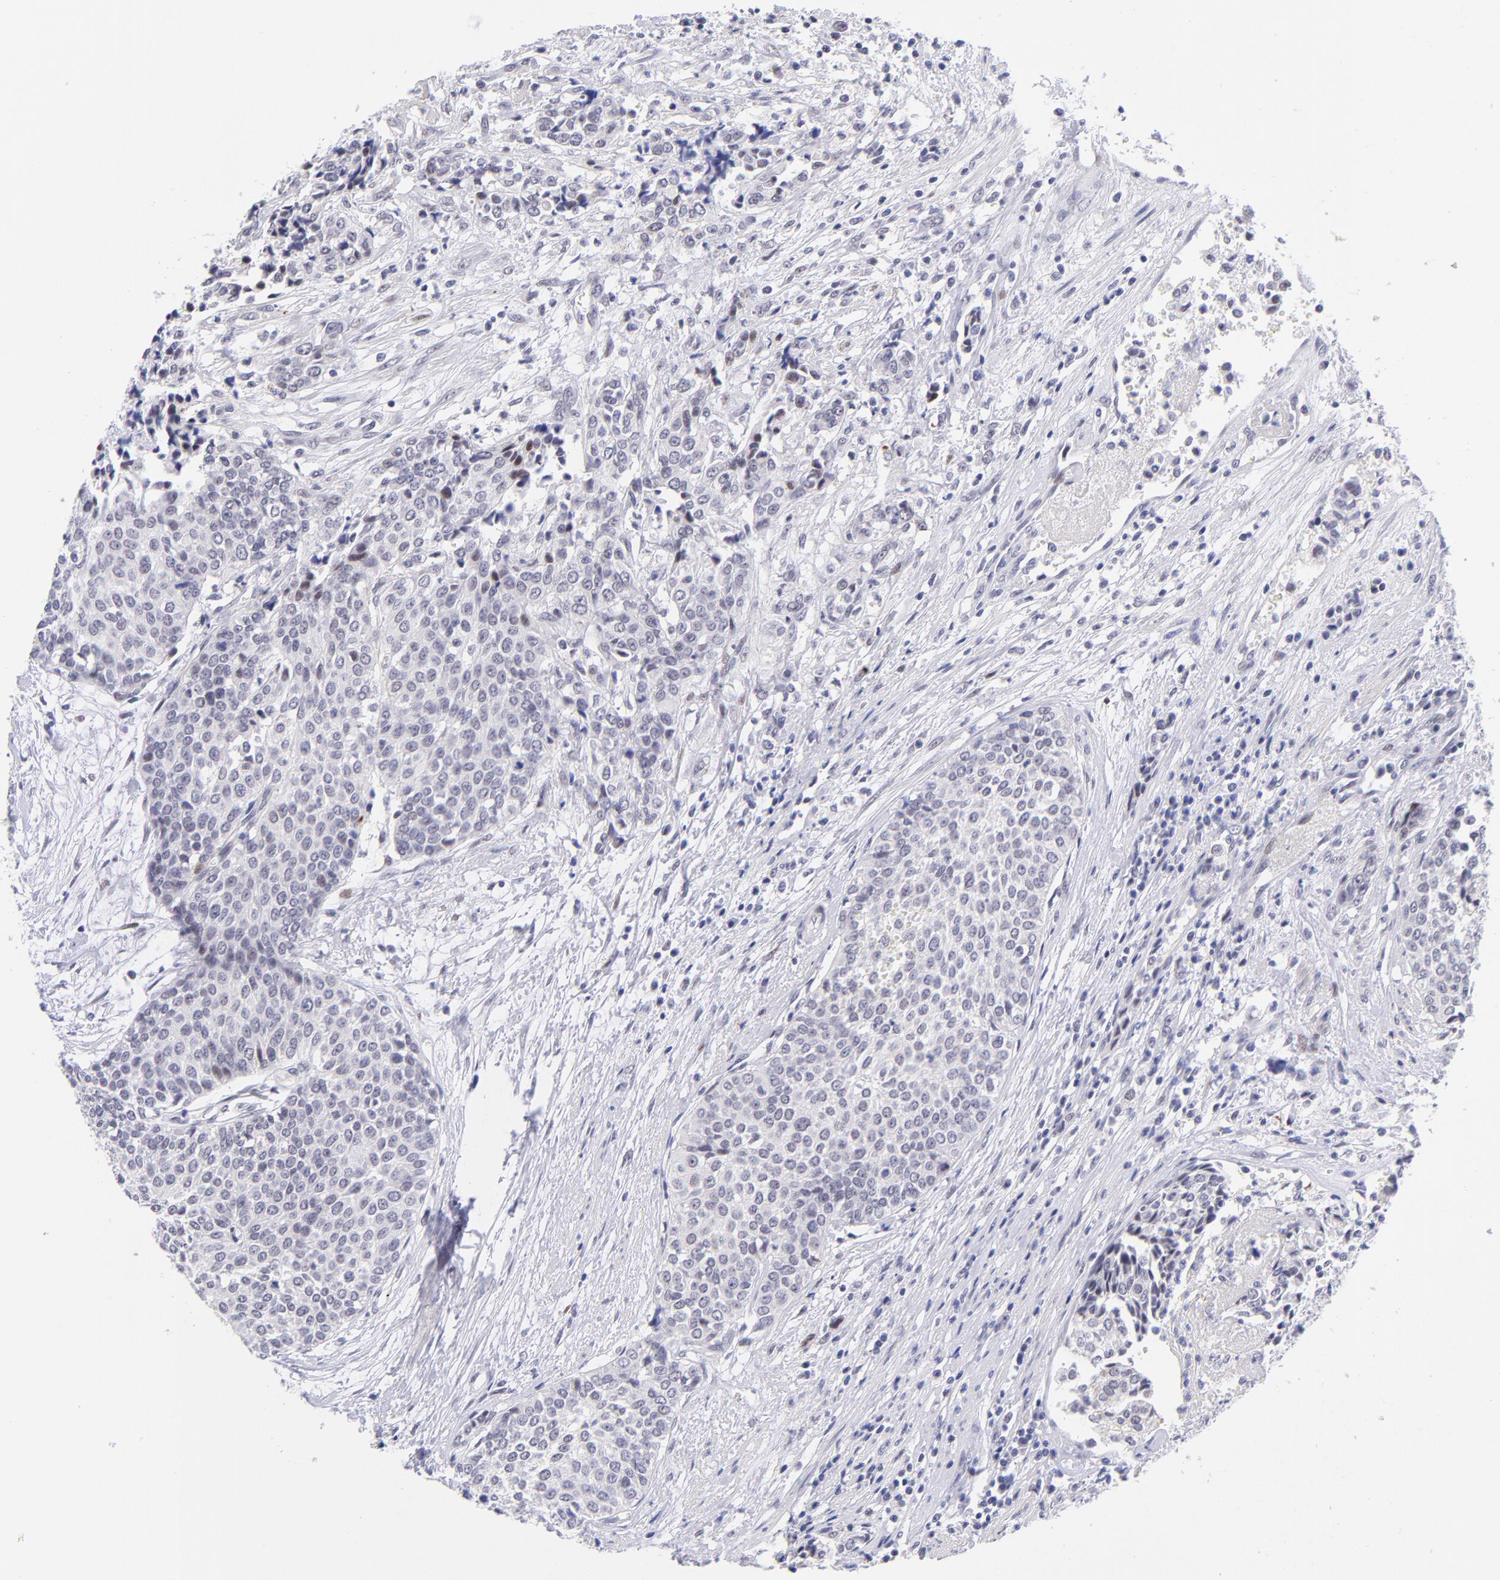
{"staining": {"intensity": "negative", "quantity": "none", "location": "none"}, "tissue": "urothelial cancer", "cell_type": "Tumor cells", "image_type": "cancer", "snomed": [{"axis": "morphology", "description": "Urothelial carcinoma, Low grade"}, {"axis": "topography", "description": "Urinary bladder"}], "caption": "Tumor cells are negative for brown protein staining in urothelial cancer.", "gene": "SOX6", "patient": {"sex": "female", "age": 73}}